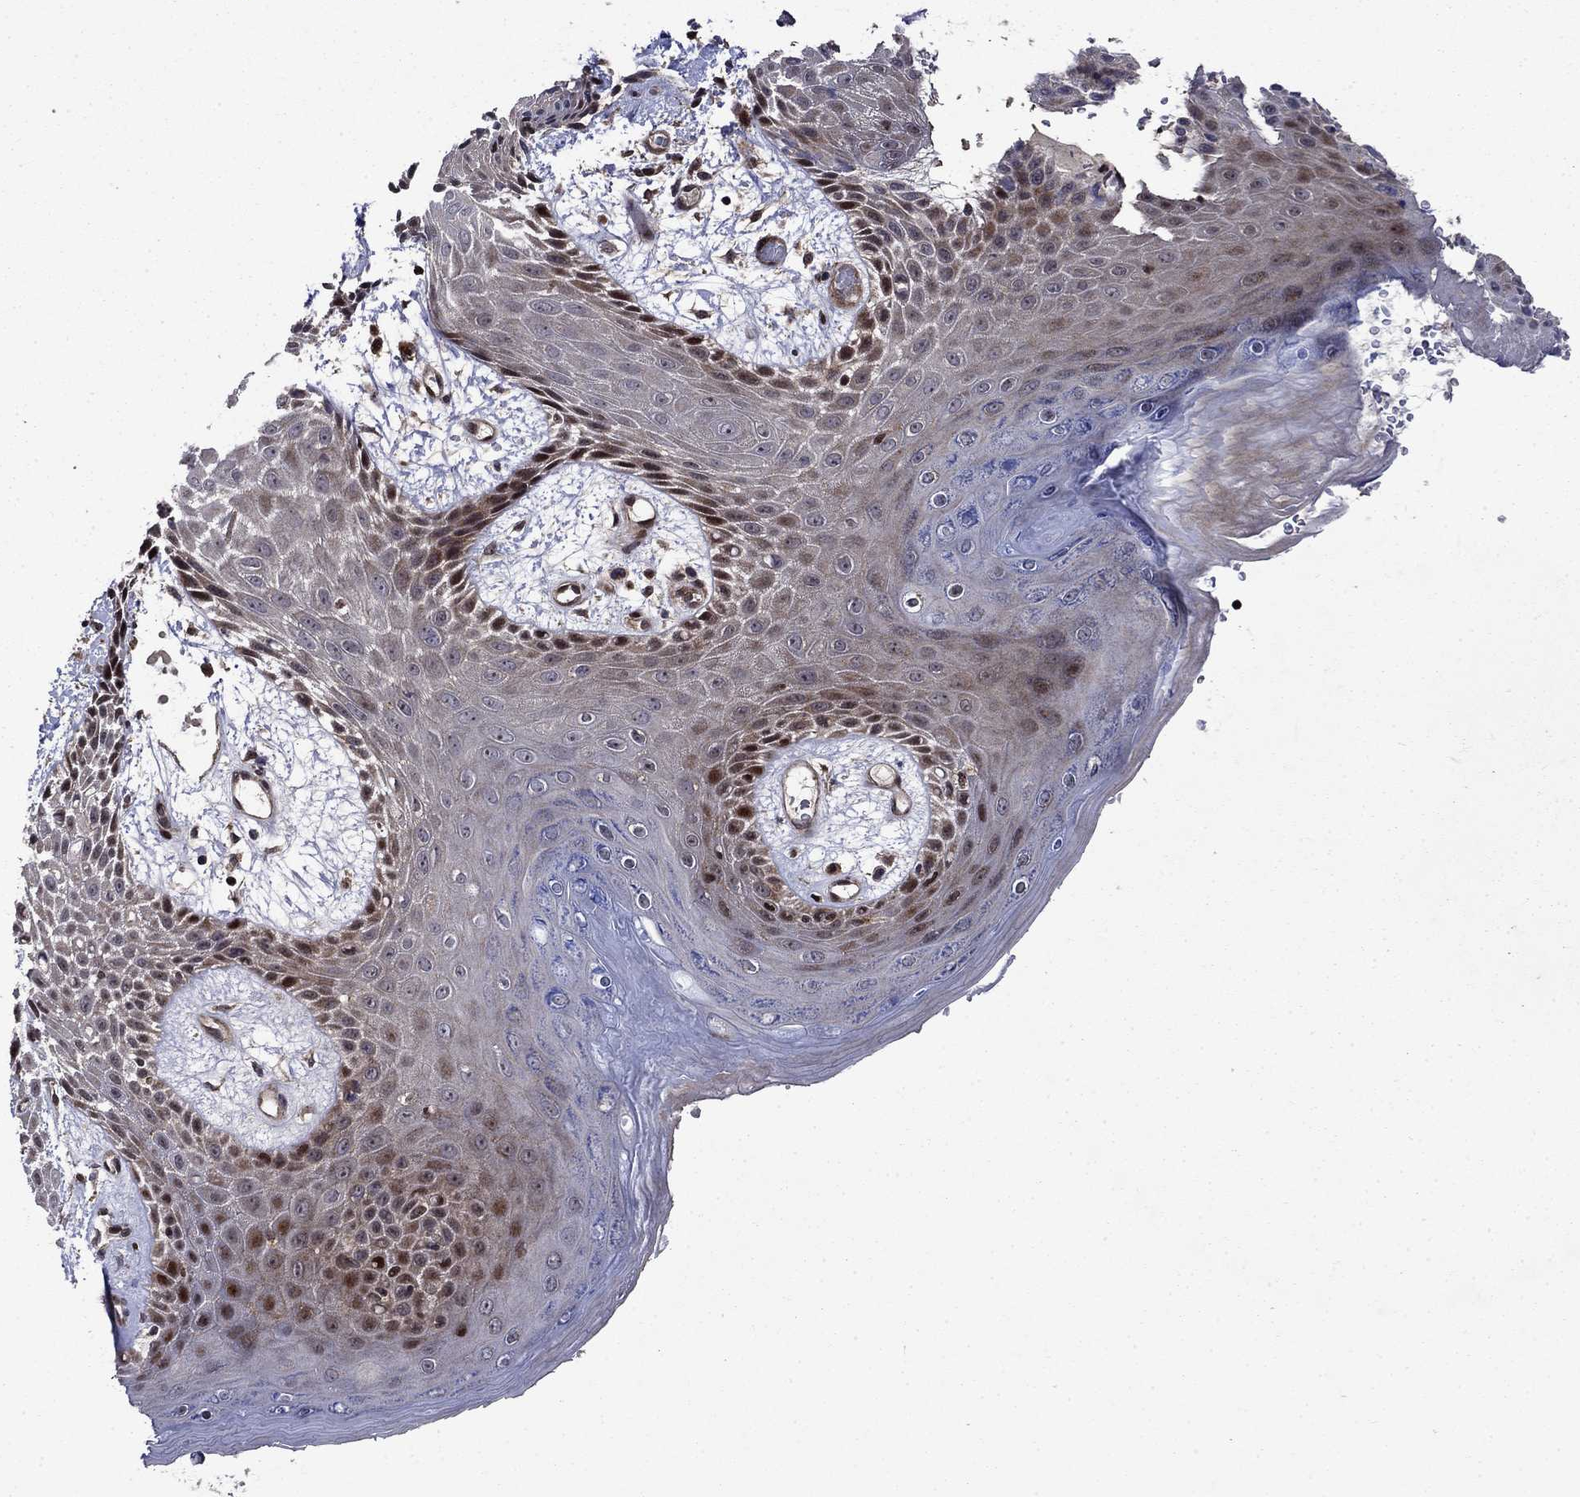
{"staining": {"intensity": "moderate", "quantity": "25%-75%", "location": "cytoplasmic/membranous,nuclear"}, "tissue": "skin", "cell_type": "Epidermal cells", "image_type": "normal", "snomed": [{"axis": "morphology", "description": "Normal tissue, NOS"}, {"axis": "topography", "description": "Anal"}], "caption": "Benign skin shows moderate cytoplasmic/membranous,nuclear staining in approximately 25%-75% of epidermal cells, visualized by immunohistochemistry. Using DAB (3,3'-diaminobenzidine) (brown) and hematoxylin (blue) stains, captured at high magnification using brightfield microscopy.", "gene": "AGTPBP1", "patient": {"sex": "male", "age": 36}}